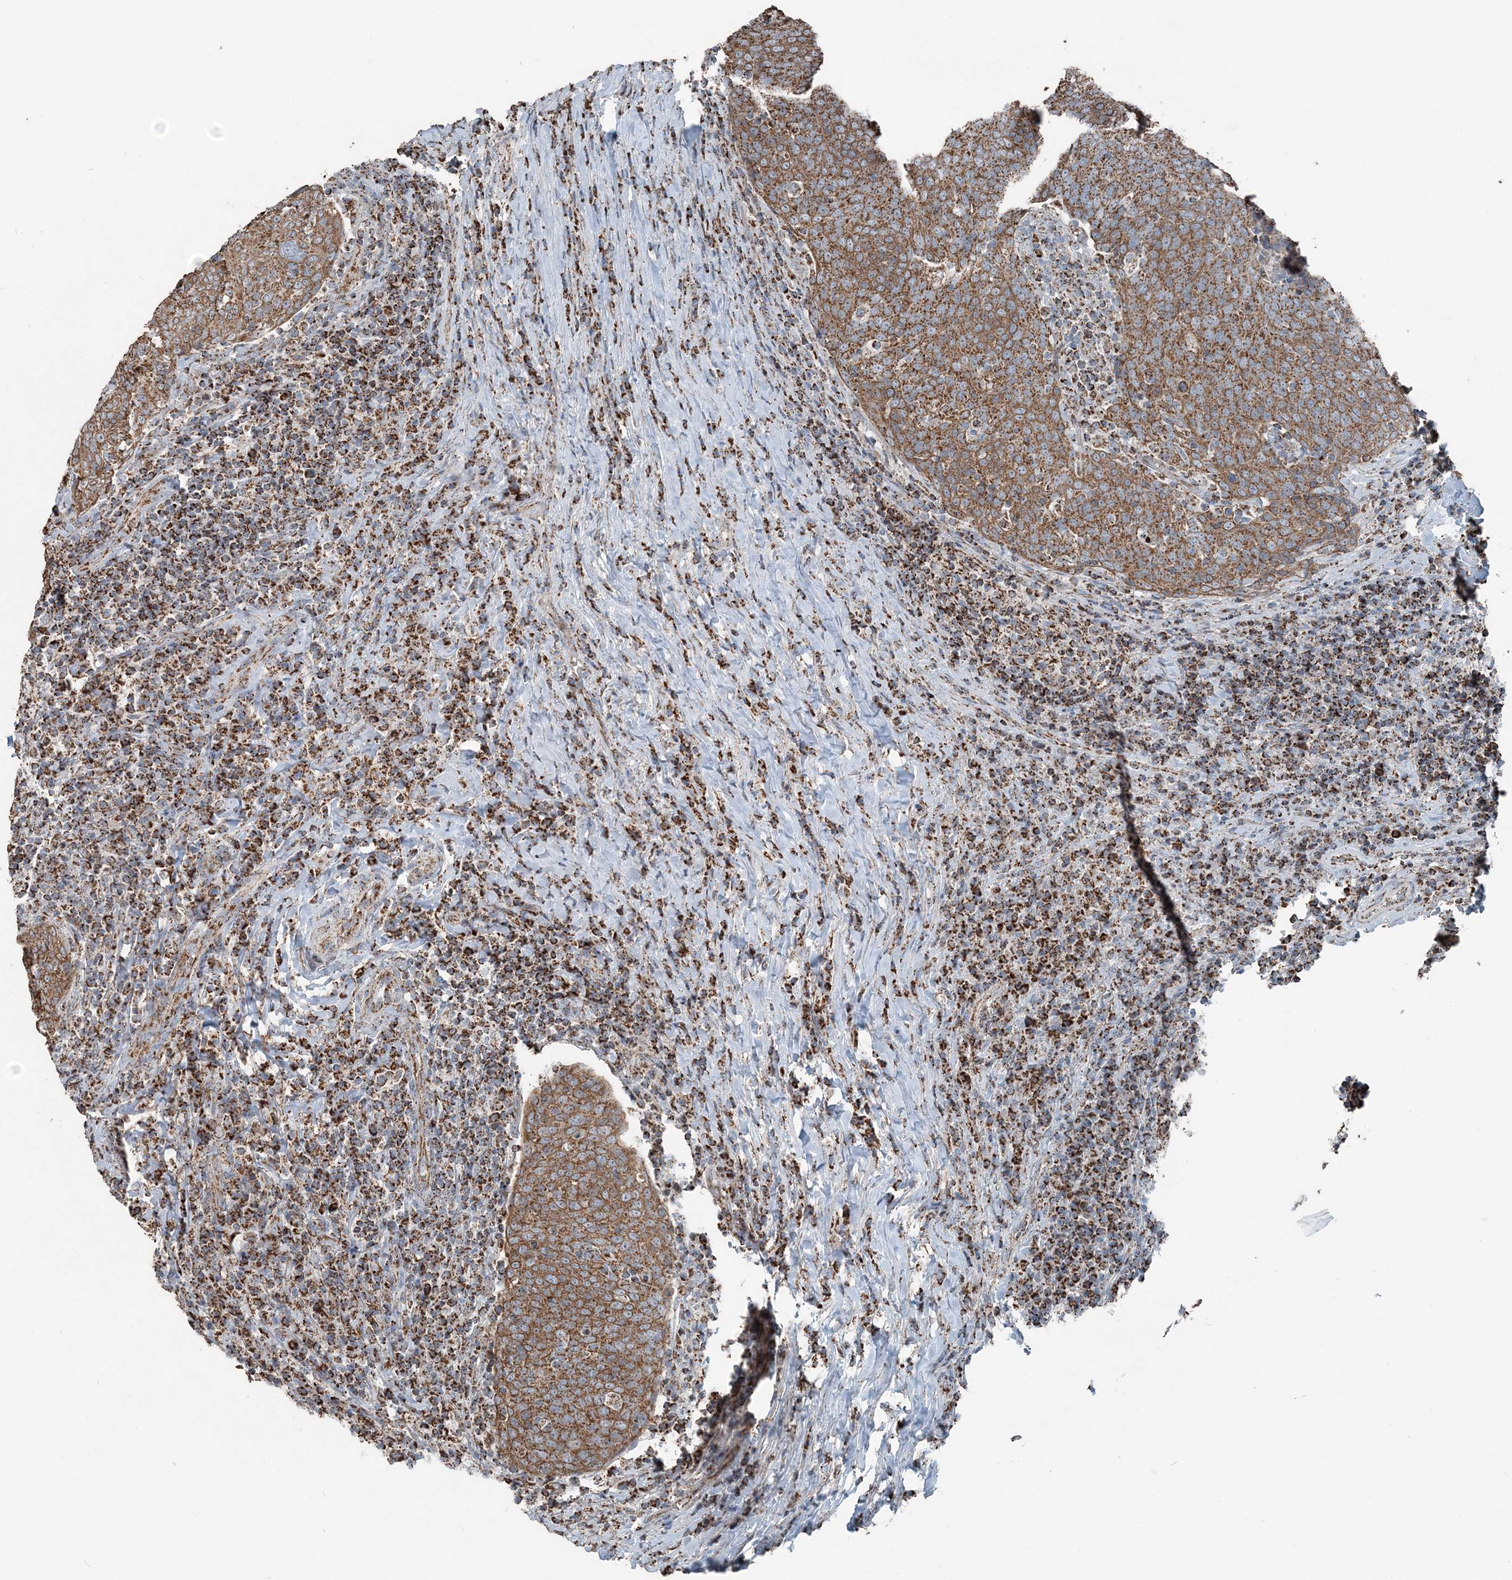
{"staining": {"intensity": "moderate", "quantity": ">75%", "location": "cytoplasmic/membranous"}, "tissue": "head and neck cancer", "cell_type": "Tumor cells", "image_type": "cancer", "snomed": [{"axis": "morphology", "description": "Squamous cell carcinoma, NOS"}, {"axis": "morphology", "description": "Squamous cell carcinoma, metastatic, NOS"}, {"axis": "topography", "description": "Lymph node"}, {"axis": "topography", "description": "Head-Neck"}], "caption": "Brown immunohistochemical staining in head and neck cancer demonstrates moderate cytoplasmic/membranous expression in approximately >75% of tumor cells.", "gene": "SUCLG1", "patient": {"sex": "male", "age": 62}}